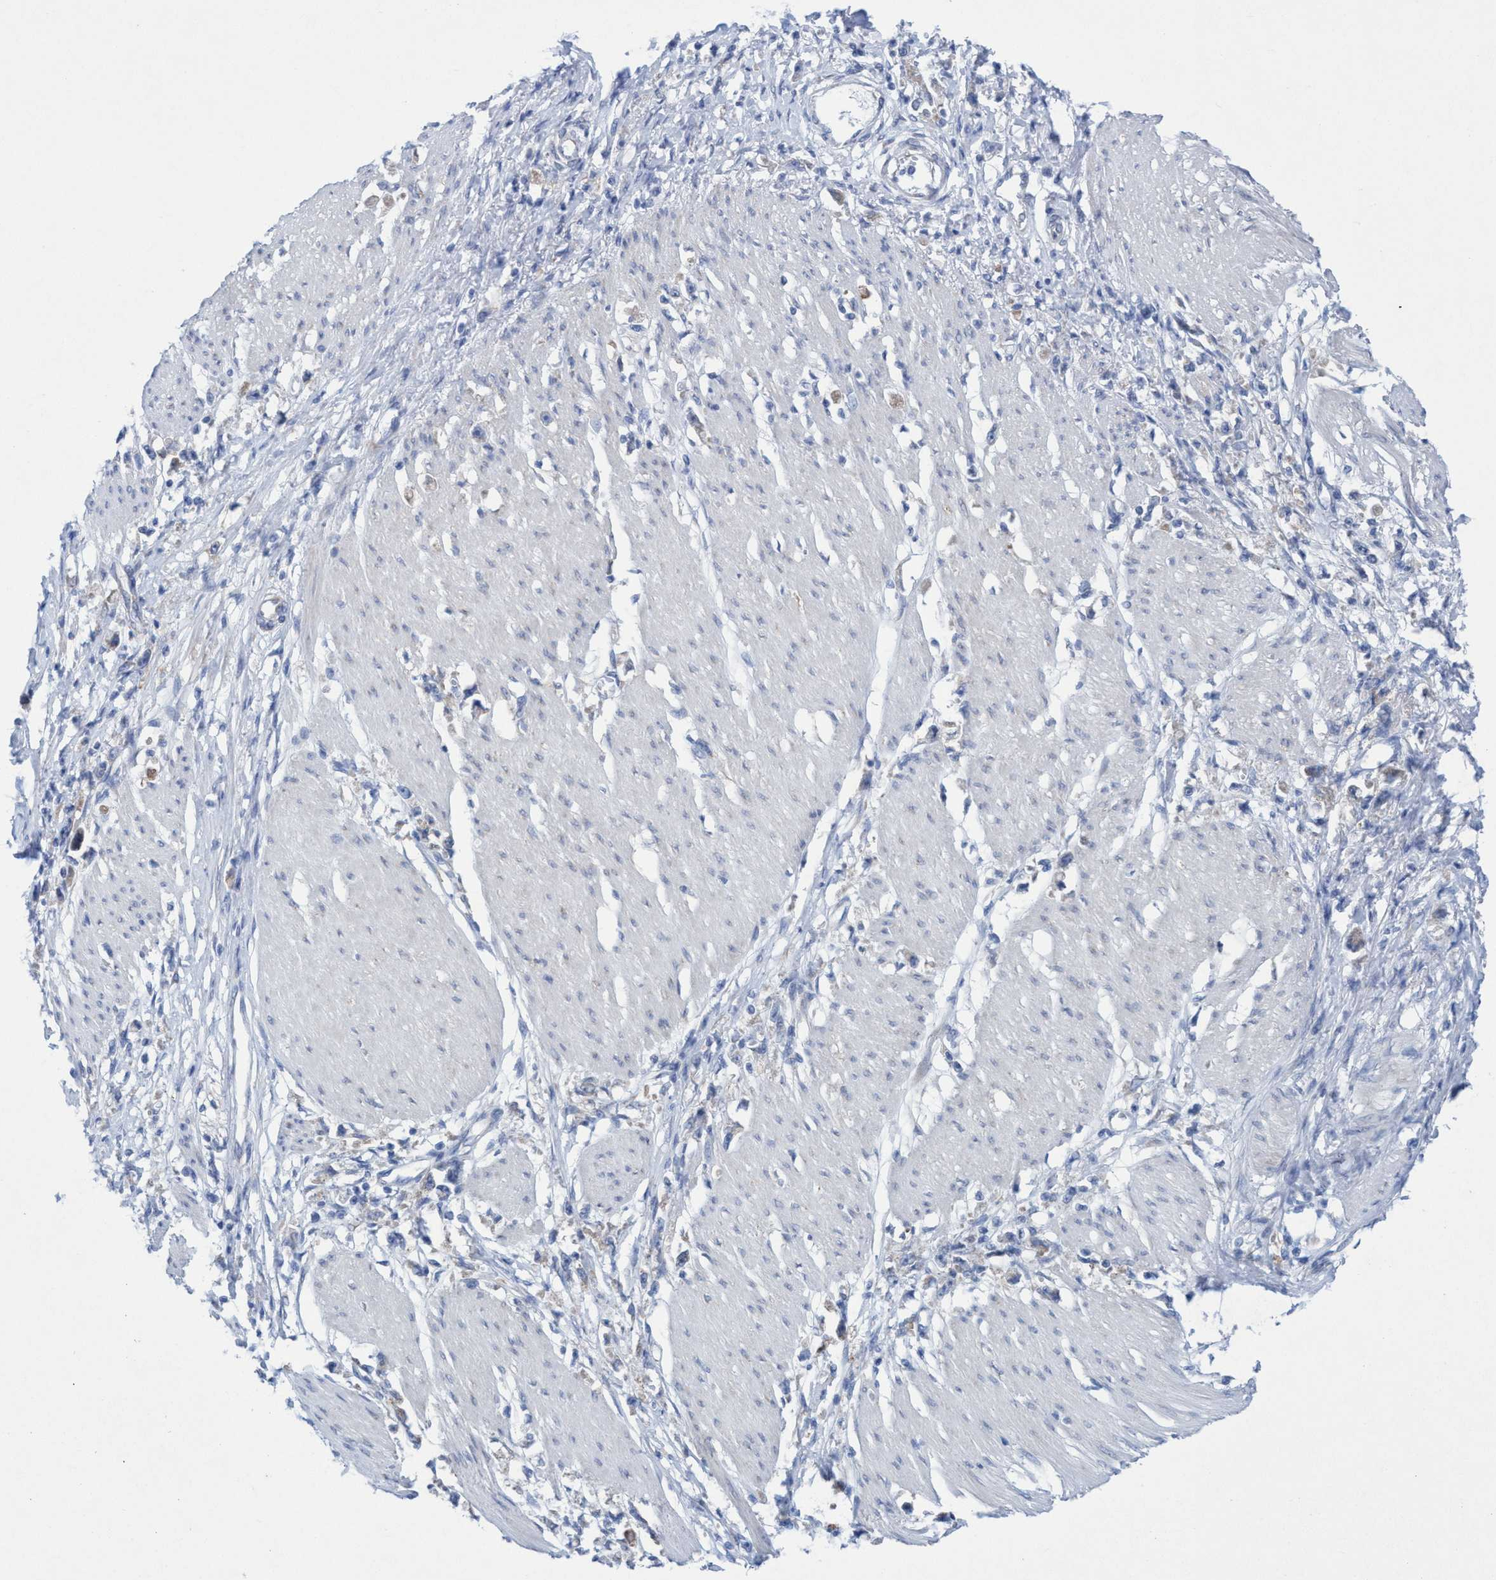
{"staining": {"intensity": "negative", "quantity": "none", "location": "none"}, "tissue": "stomach cancer", "cell_type": "Tumor cells", "image_type": "cancer", "snomed": [{"axis": "morphology", "description": "Adenocarcinoma, NOS"}, {"axis": "topography", "description": "Stomach"}], "caption": "This is an immunohistochemistry image of stomach cancer. There is no positivity in tumor cells.", "gene": "RSAD1", "patient": {"sex": "female", "age": 59}}